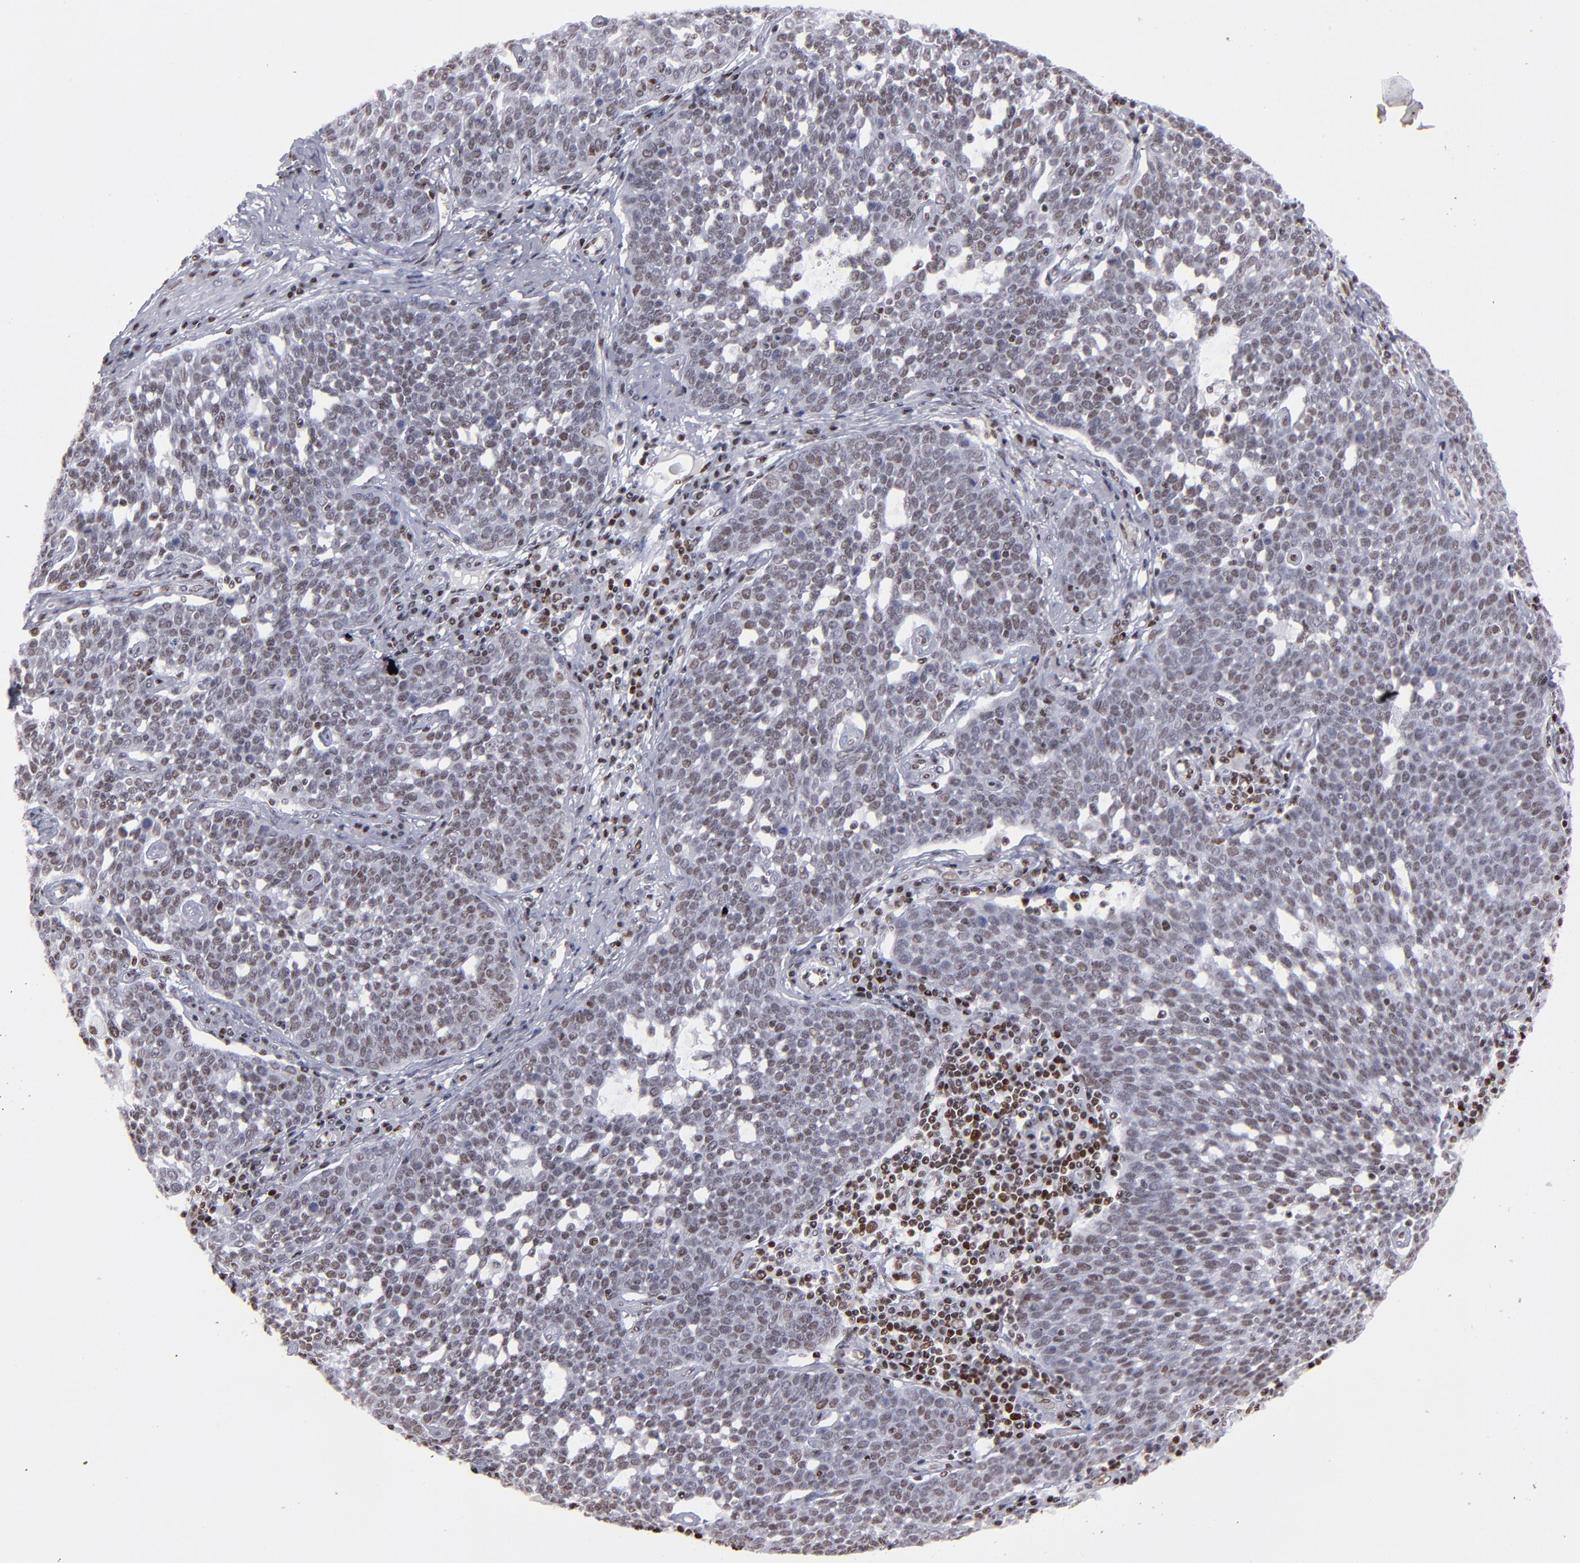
{"staining": {"intensity": "weak", "quantity": "<25%", "location": "nuclear"}, "tissue": "cervical cancer", "cell_type": "Tumor cells", "image_type": "cancer", "snomed": [{"axis": "morphology", "description": "Squamous cell carcinoma, NOS"}, {"axis": "topography", "description": "Cervix"}], "caption": "Image shows no protein expression in tumor cells of cervical squamous cell carcinoma tissue.", "gene": "TERF2", "patient": {"sex": "female", "age": 34}}